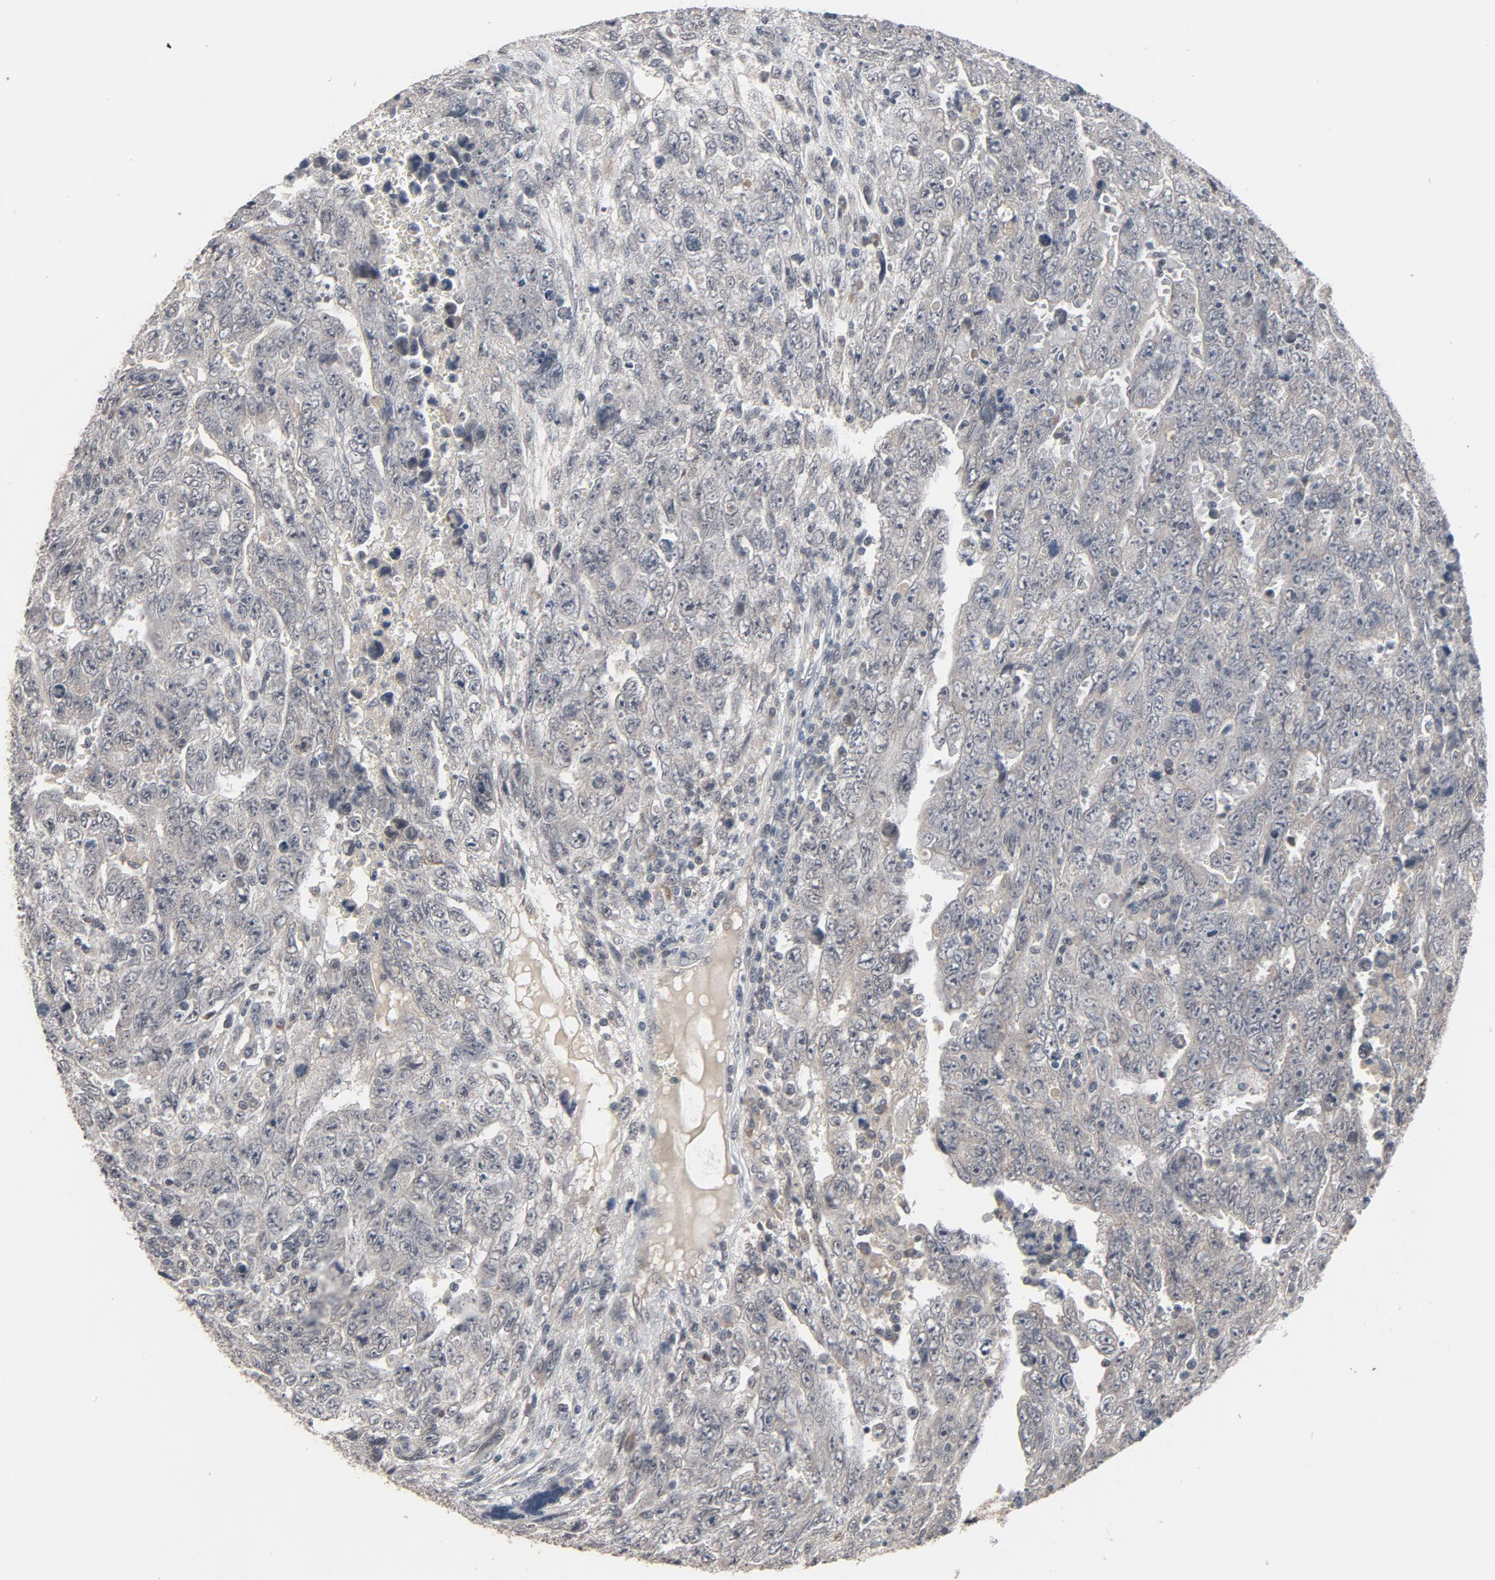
{"staining": {"intensity": "negative", "quantity": "none", "location": "none"}, "tissue": "testis cancer", "cell_type": "Tumor cells", "image_type": "cancer", "snomed": [{"axis": "morphology", "description": "Carcinoma, Embryonal, NOS"}, {"axis": "topography", "description": "Testis"}], "caption": "Immunohistochemical staining of testis embryonal carcinoma demonstrates no significant positivity in tumor cells.", "gene": "MT3", "patient": {"sex": "male", "age": 28}}